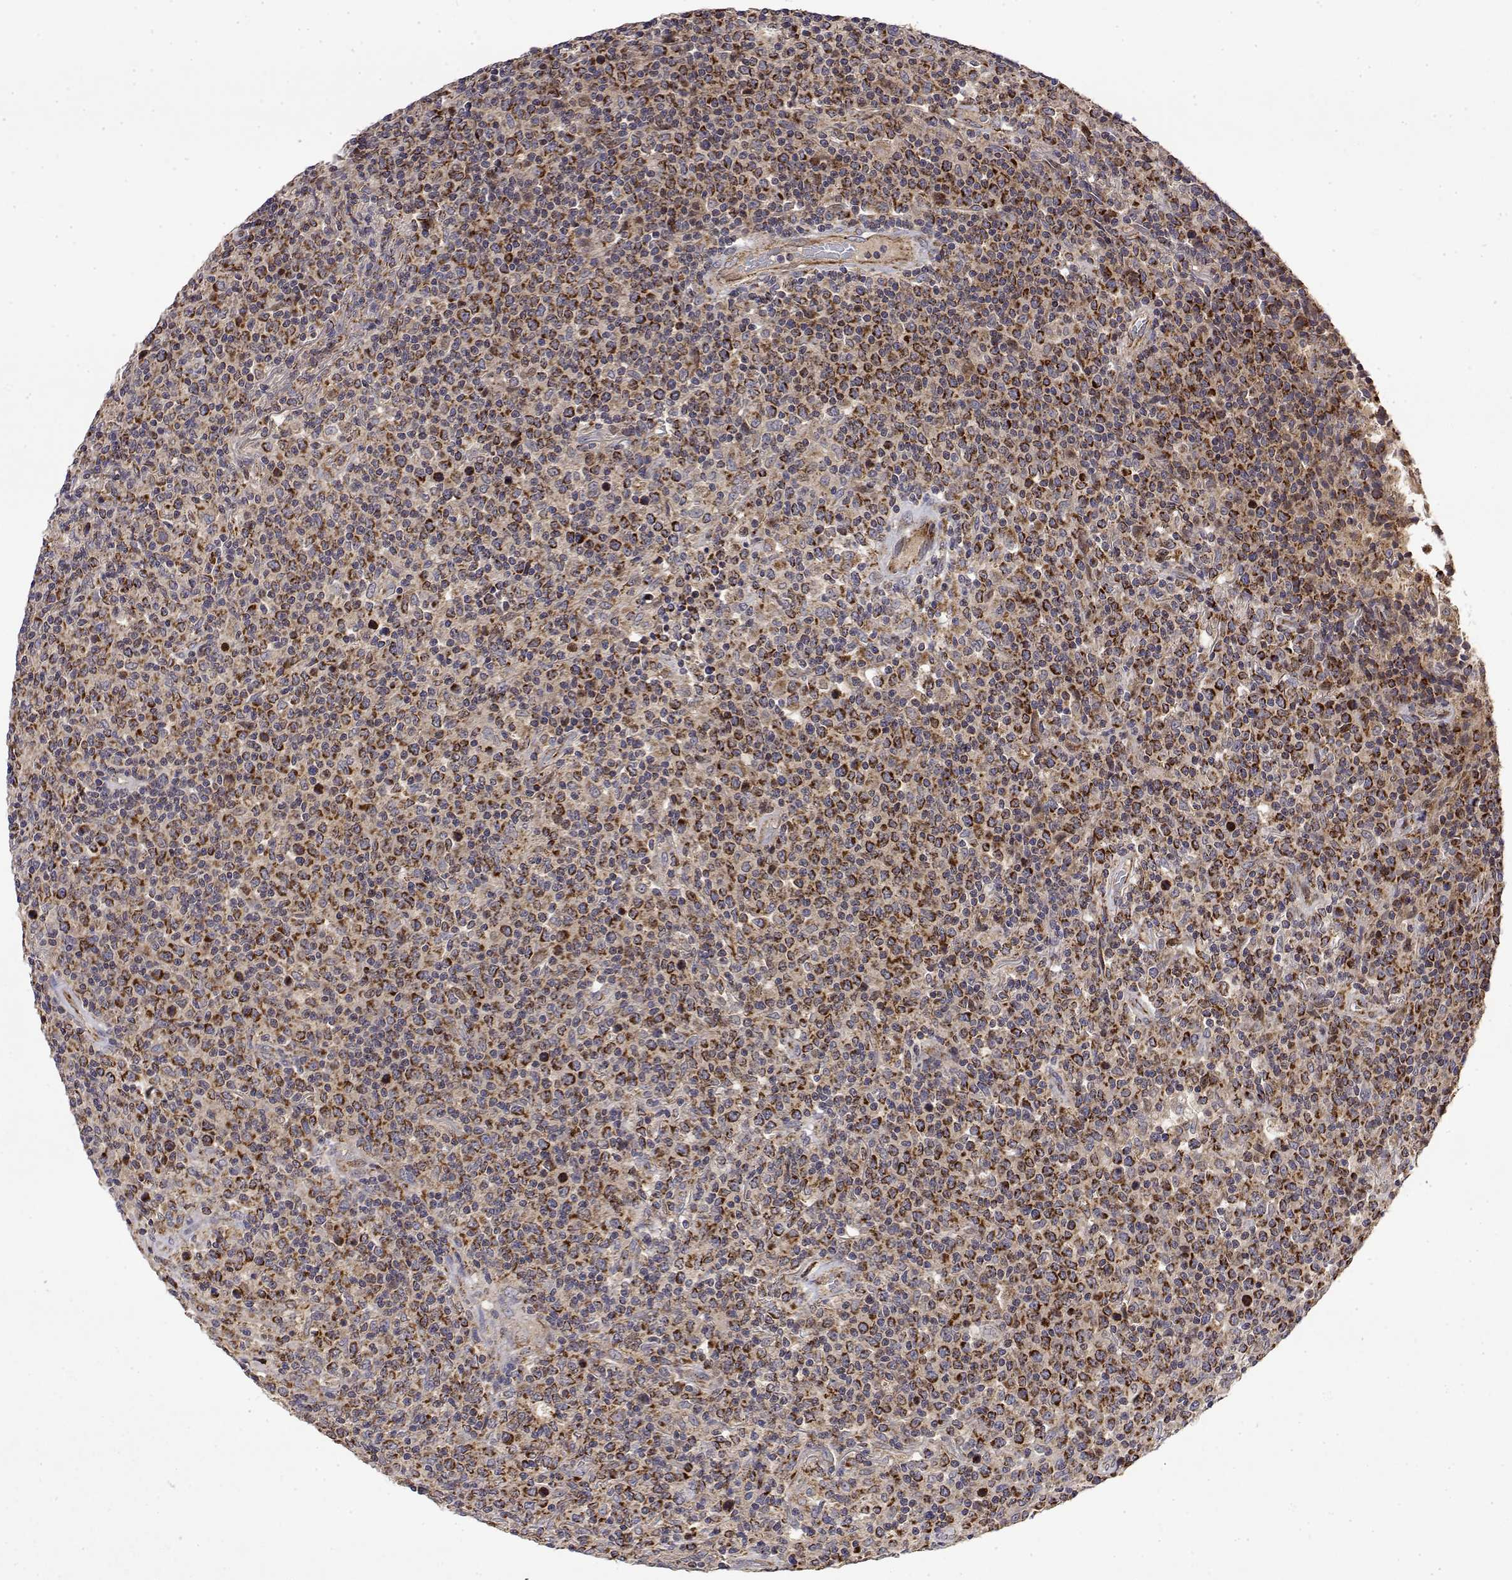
{"staining": {"intensity": "strong", "quantity": "25%-75%", "location": "cytoplasmic/membranous"}, "tissue": "lymphoma", "cell_type": "Tumor cells", "image_type": "cancer", "snomed": [{"axis": "morphology", "description": "Malignant lymphoma, non-Hodgkin's type, High grade"}, {"axis": "topography", "description": "Lung"}], "caption": "Immunohistochemistry (DAB (3,3'-diaminobenzidine)) staining of human lymphoma exhibits strong cytoplasmic/membranous protein positivity in about 25%-75% of tumor cells. The protein of interest is shown in brown color, while the nuclei are stained blue.", "gene": "GADD45GIP1", "patient": {"sex": "male", "age": 79}}